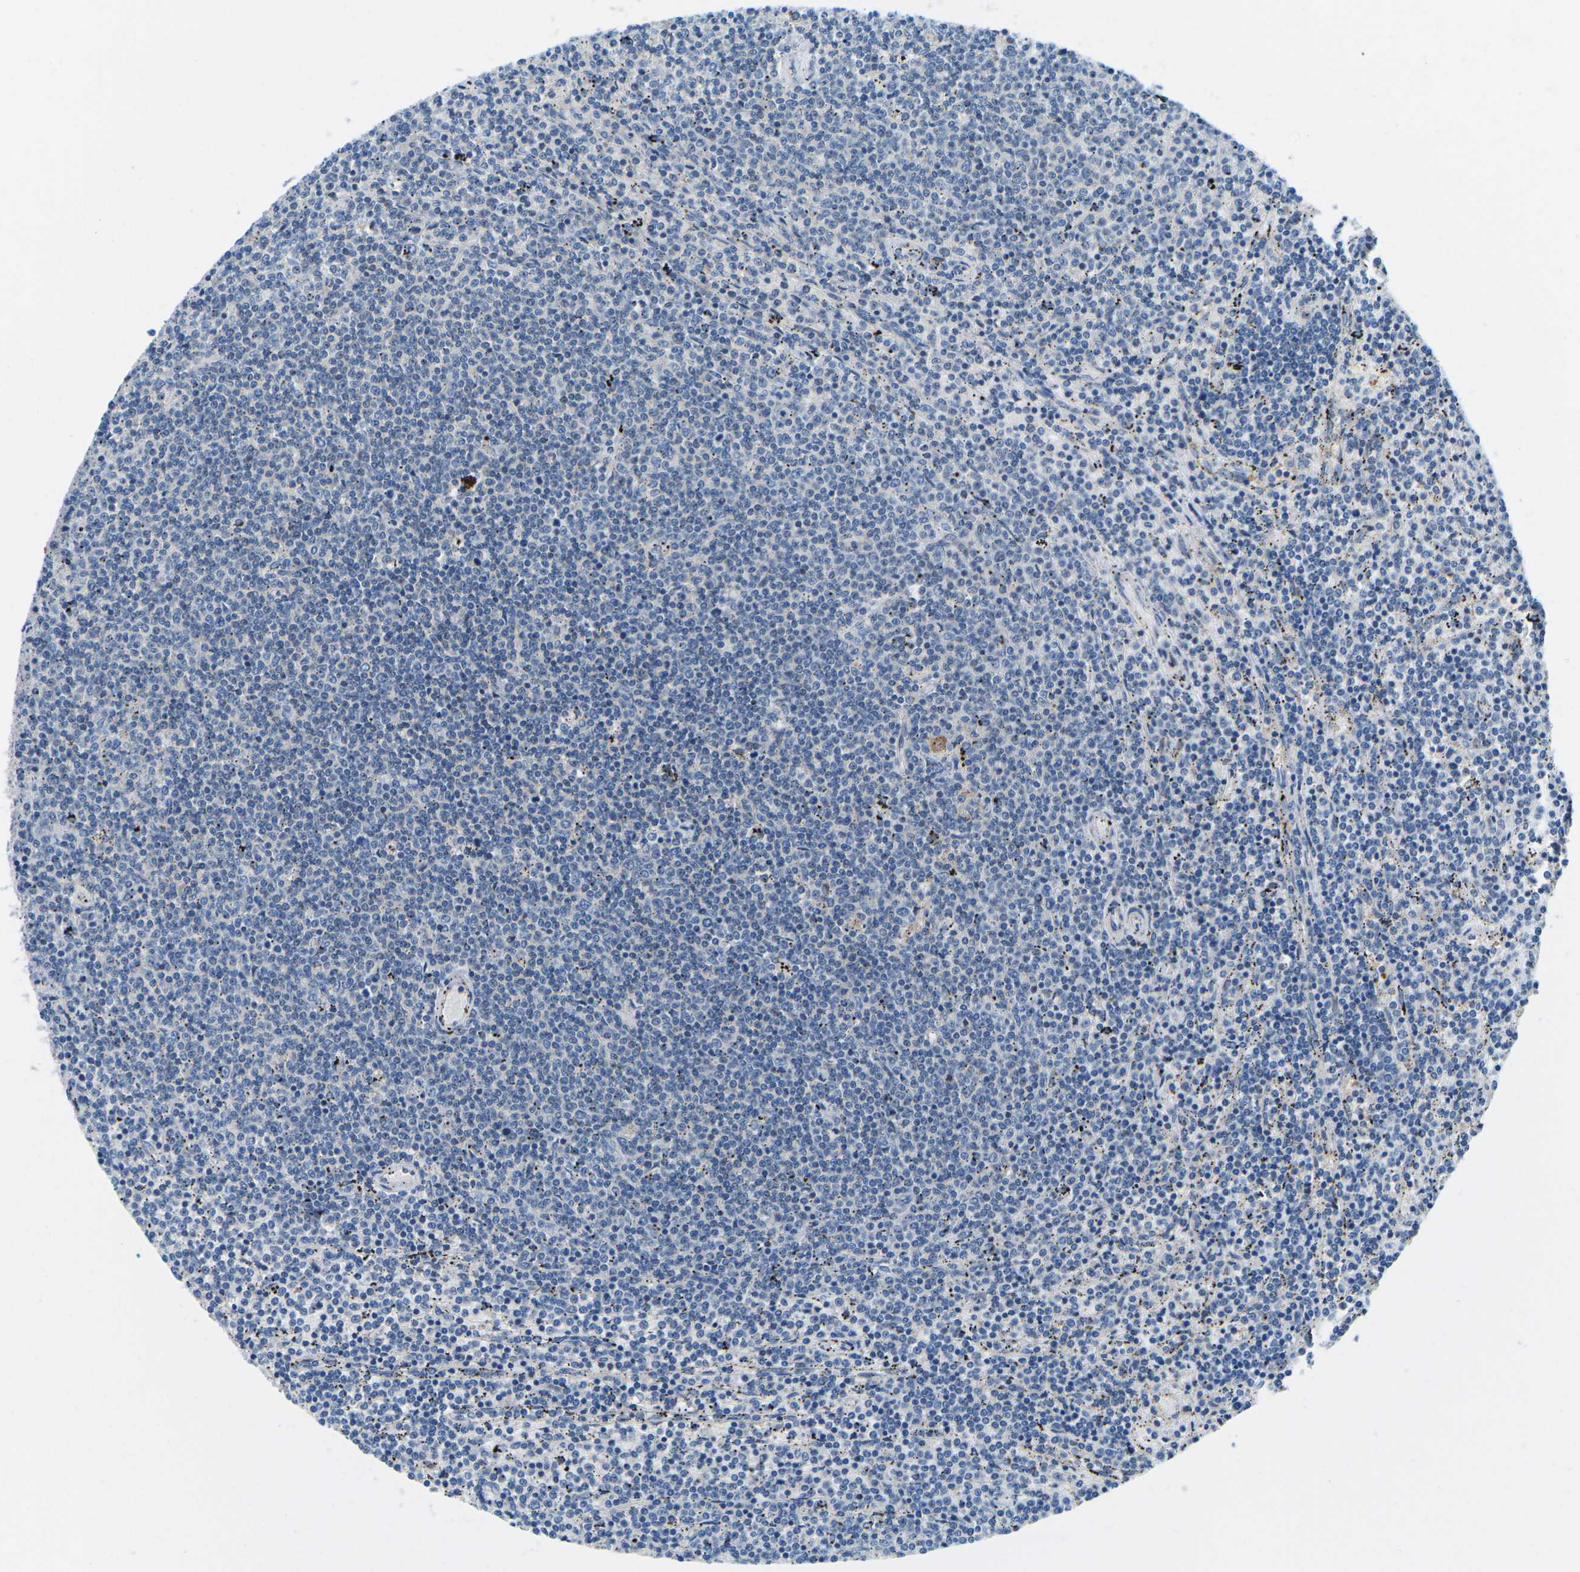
{"staining": {"intensity": "negative", "quantity": "none", "location": "none"}, "tissue": "lymphoma", "cell_type": "Tumor cells", "image_type": "cancer", "snomed": [{"axis": "morphology", "description": "Malignant lymphoma, non-Hodgkin's type, Low grade"}, {"axis": "topography", "description": "Spleen"}], "caption": "High magnification brightfield microscopy of lymphoma stained with DAB (3,3'-diaminobenzidine) (brown) and counterstained with hematoxylin (blue): tumor cells show no significant staining. (DAB (3,3'-diaminobenzidine) immunohistochemistry (IHC) with hematoxylin counter stain).", "gene": "CFB", "patient": {"sex": "female", "age": 50}}